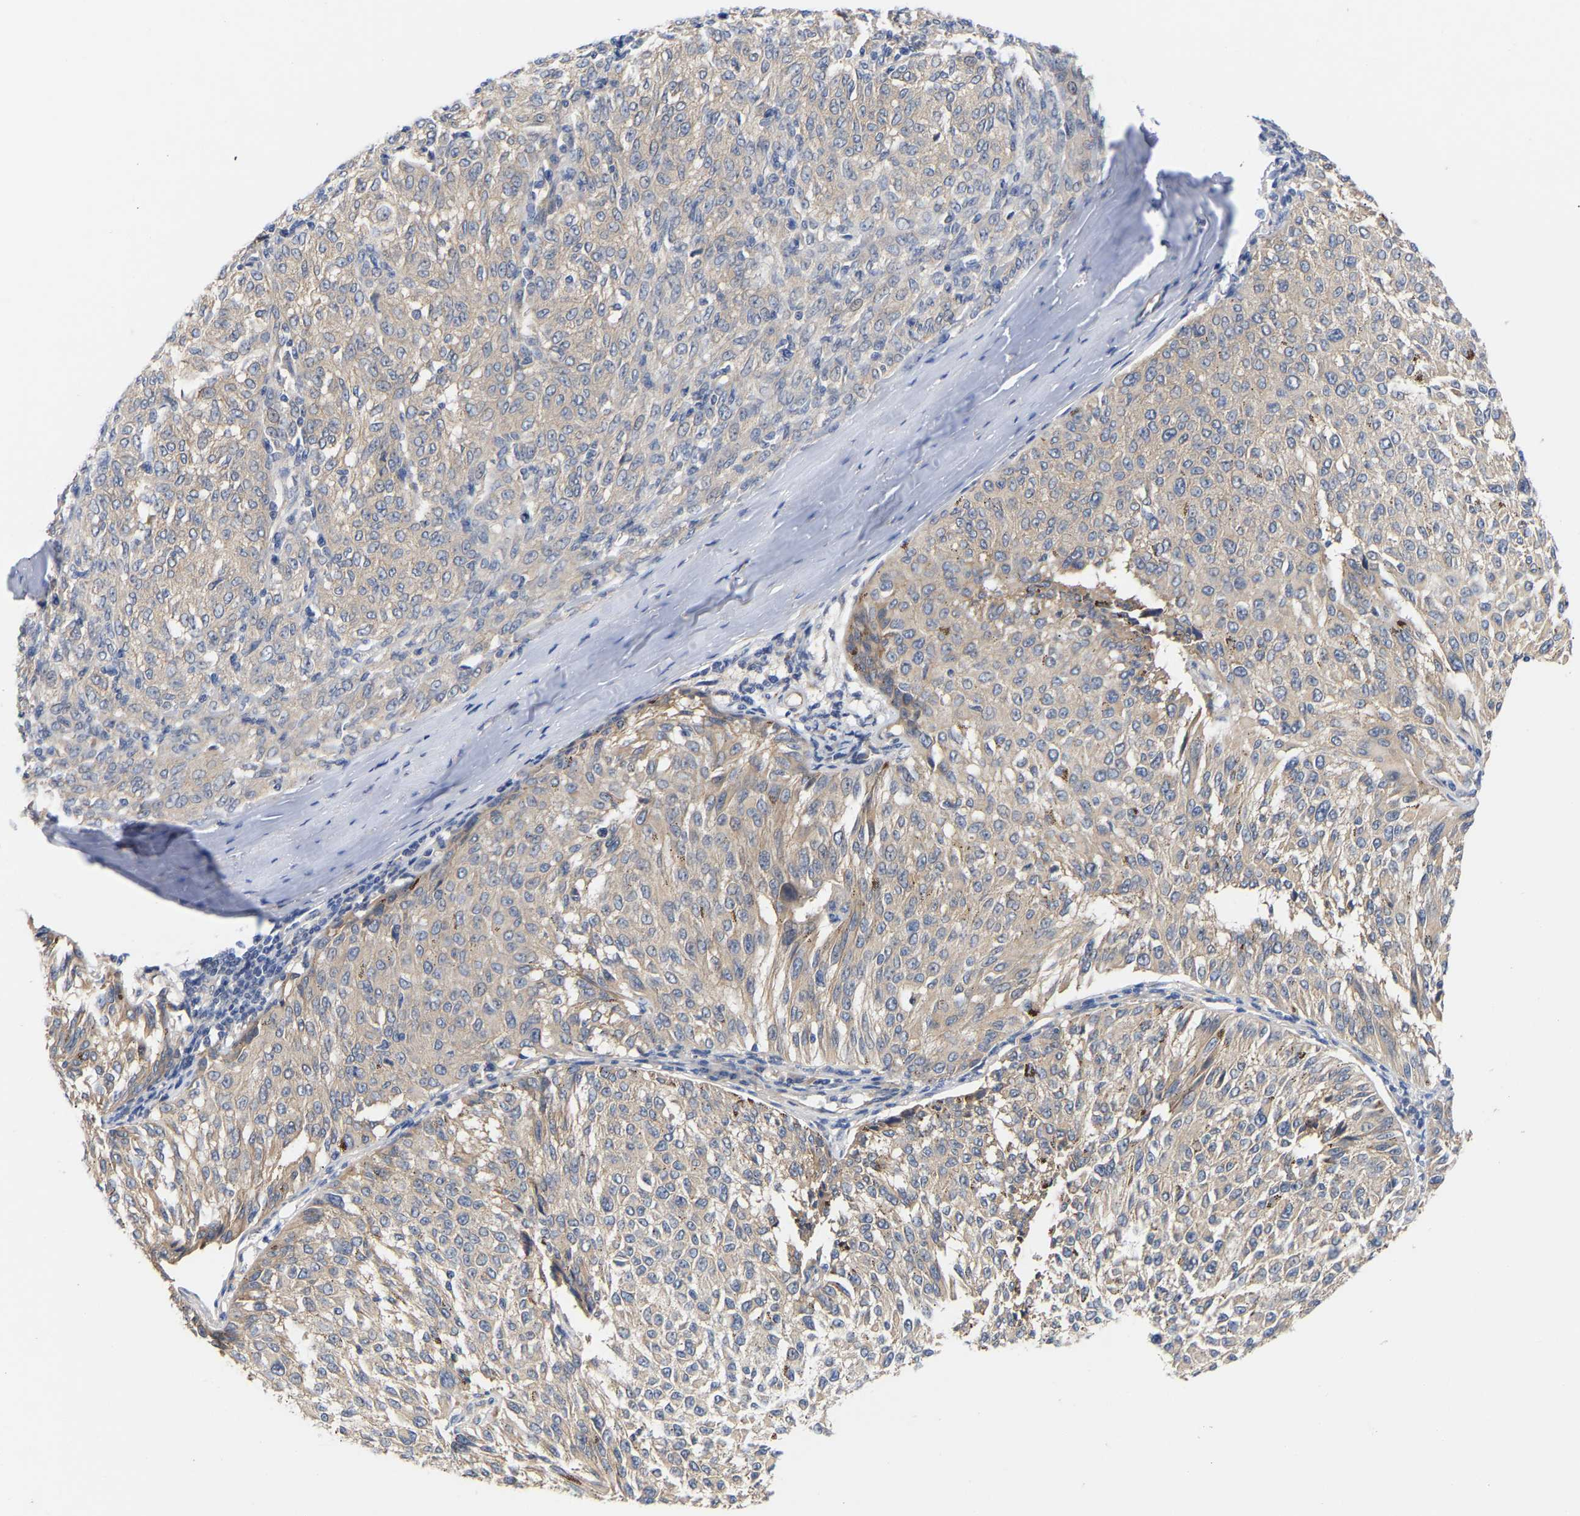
{"staining": {"intensity": "negative", "quantity": "none", "location": "none"}, "tissue": "melanoma", "cell_type": "Tumor cells", "image_type": "cancer", "snomed": [{"axis": "morphology", "description": "Malignant melanoma, NOS"}, {"axis": "topography", "description": "Skin"}], "caption": "DAB (3,3'-diaminobenzidine) immunohistochemical staining of human malignant melanoma reveals no significant staining in tumor cells.", "gene": "KASH5", "patient": {"sex": "female", "age": 72}}